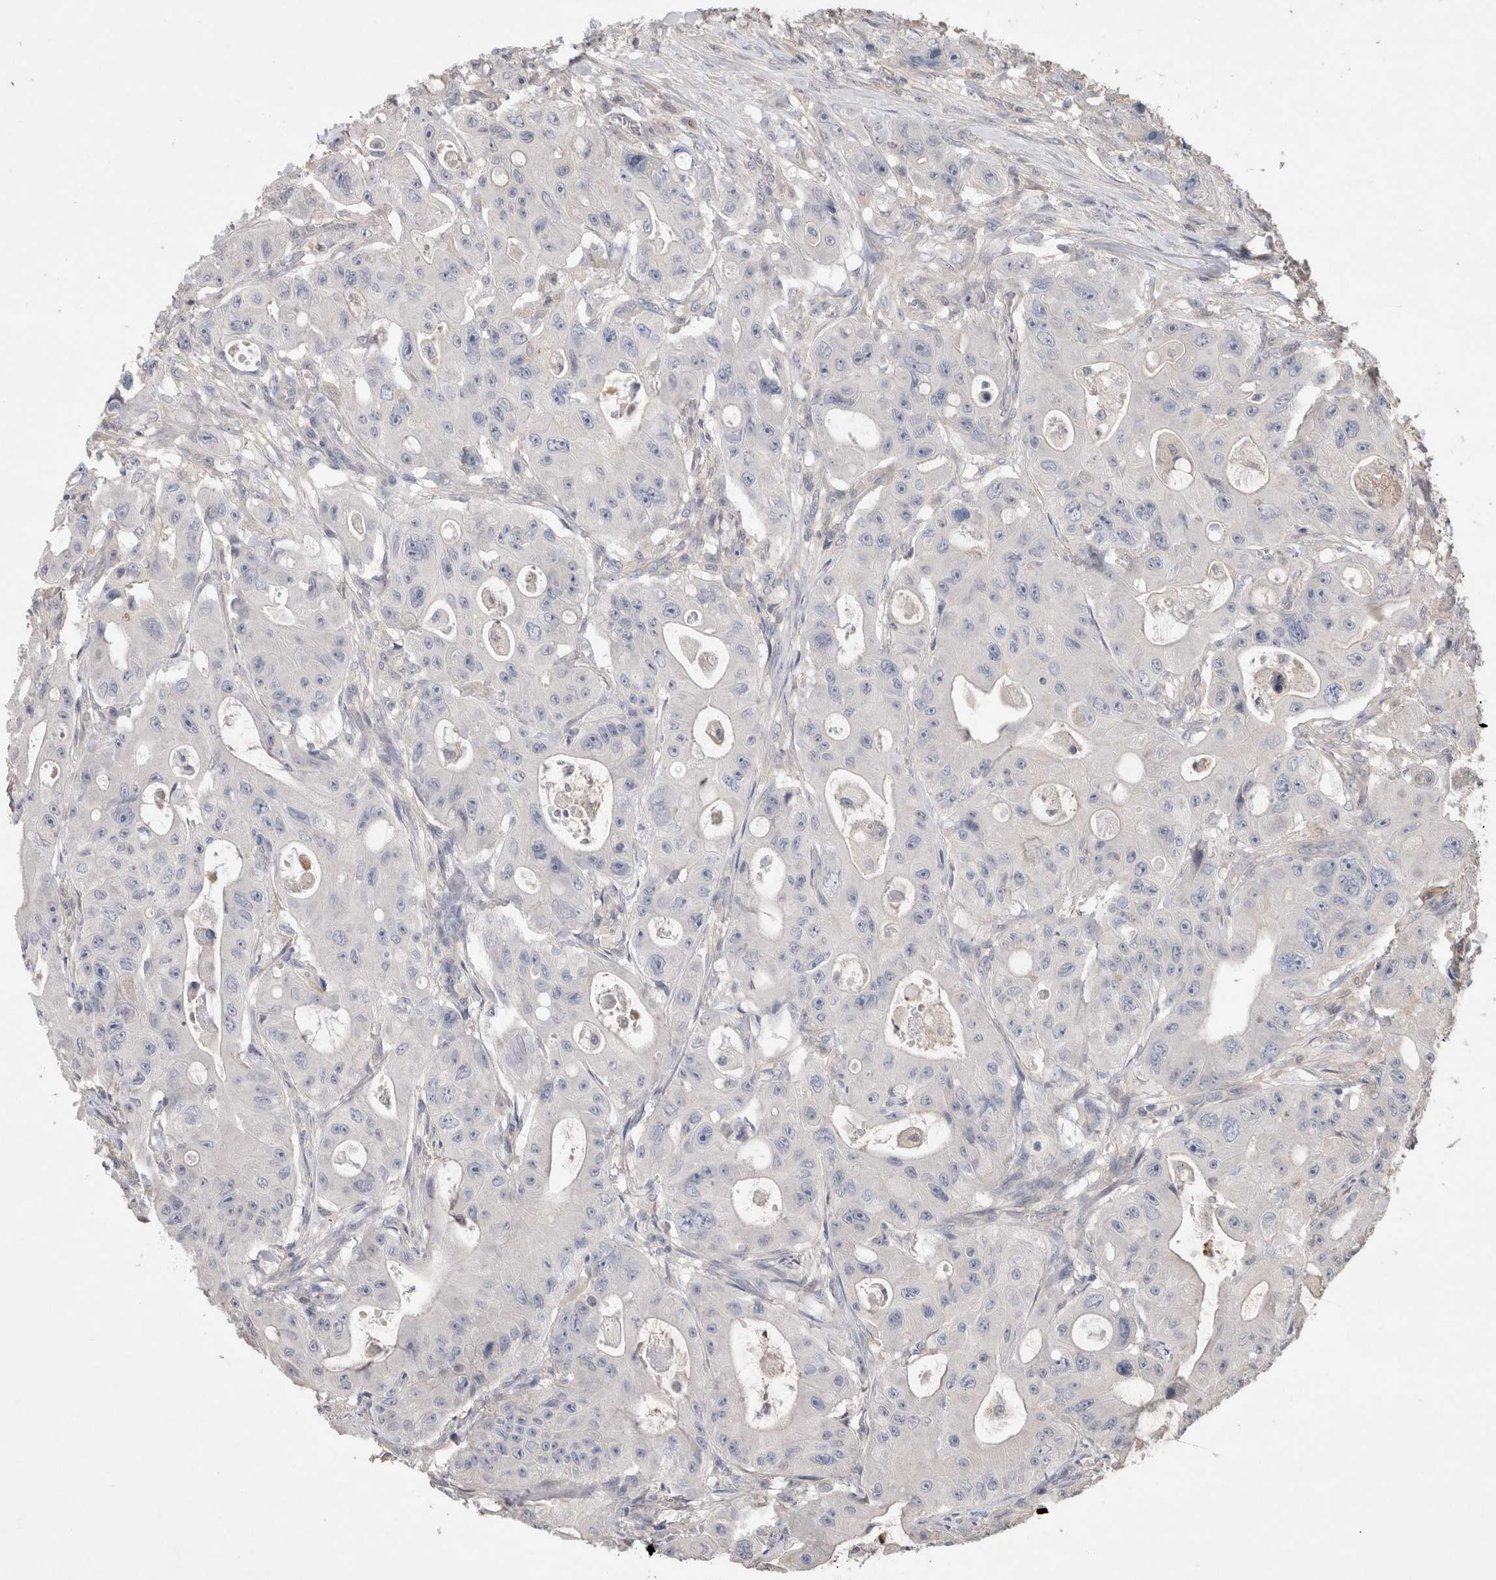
{"staining": {"intensity": "negative", "quantity": "none", "location": "none"}, "tissue": "colorectal cancer", "cell_type": "Tumor cells", "image_type": "cancer", "snomed": [{"axis": "morphology", "description": "Adenocarcinoma, NOS"}, {"axis": "topography", "description": "Colon"}], "caption": "This is an IHC photomicrograph of human colorectal cancer (adenocarcinoma). There is no positivity in tumor cells.", "gene": "TRIM5", "patient": {"sex": "female", "age": 46}}